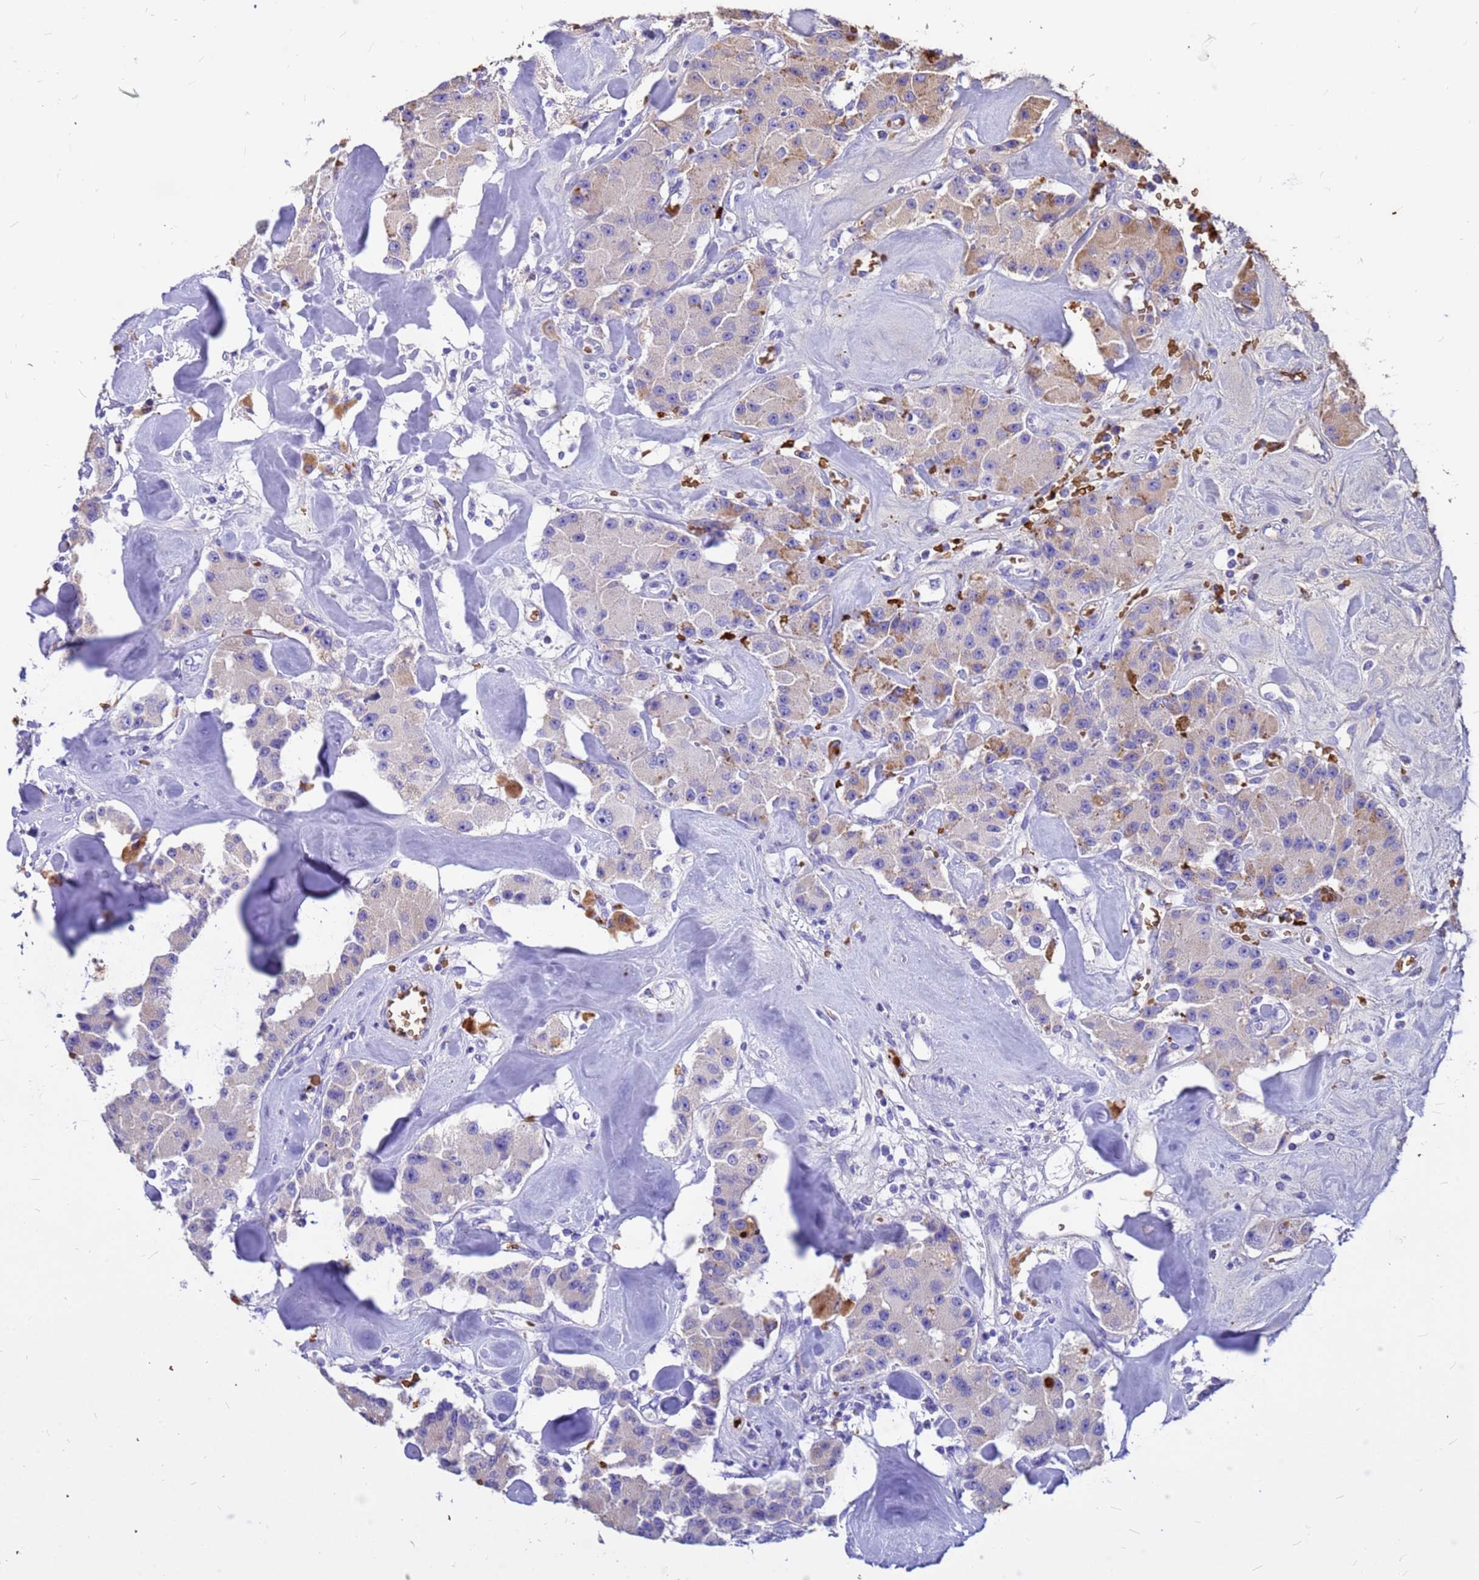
{"staining": {"intensity": "weak", "quantity": "<25%", "location": "cytoplasmic/membranous"}, "tissue": "carcinoid", "cell_type": "Tumor cells", "image_type": "cancer", "snomed": [{"axis": "morphology", "description": "Carcinoid, malignant, NOS"}, {"axis": "topography", "description": "Pancreas"}], "caption": "Tumor cells show no significant positivity in carcinoid. The staining was performed using DAB to visualize the protein expression in brown, while the nuclei were stained in blue with hematoxylin (Magnification: 20x).", "gene": "HBA2", "patient": {"sex": "male", "age": 41}}